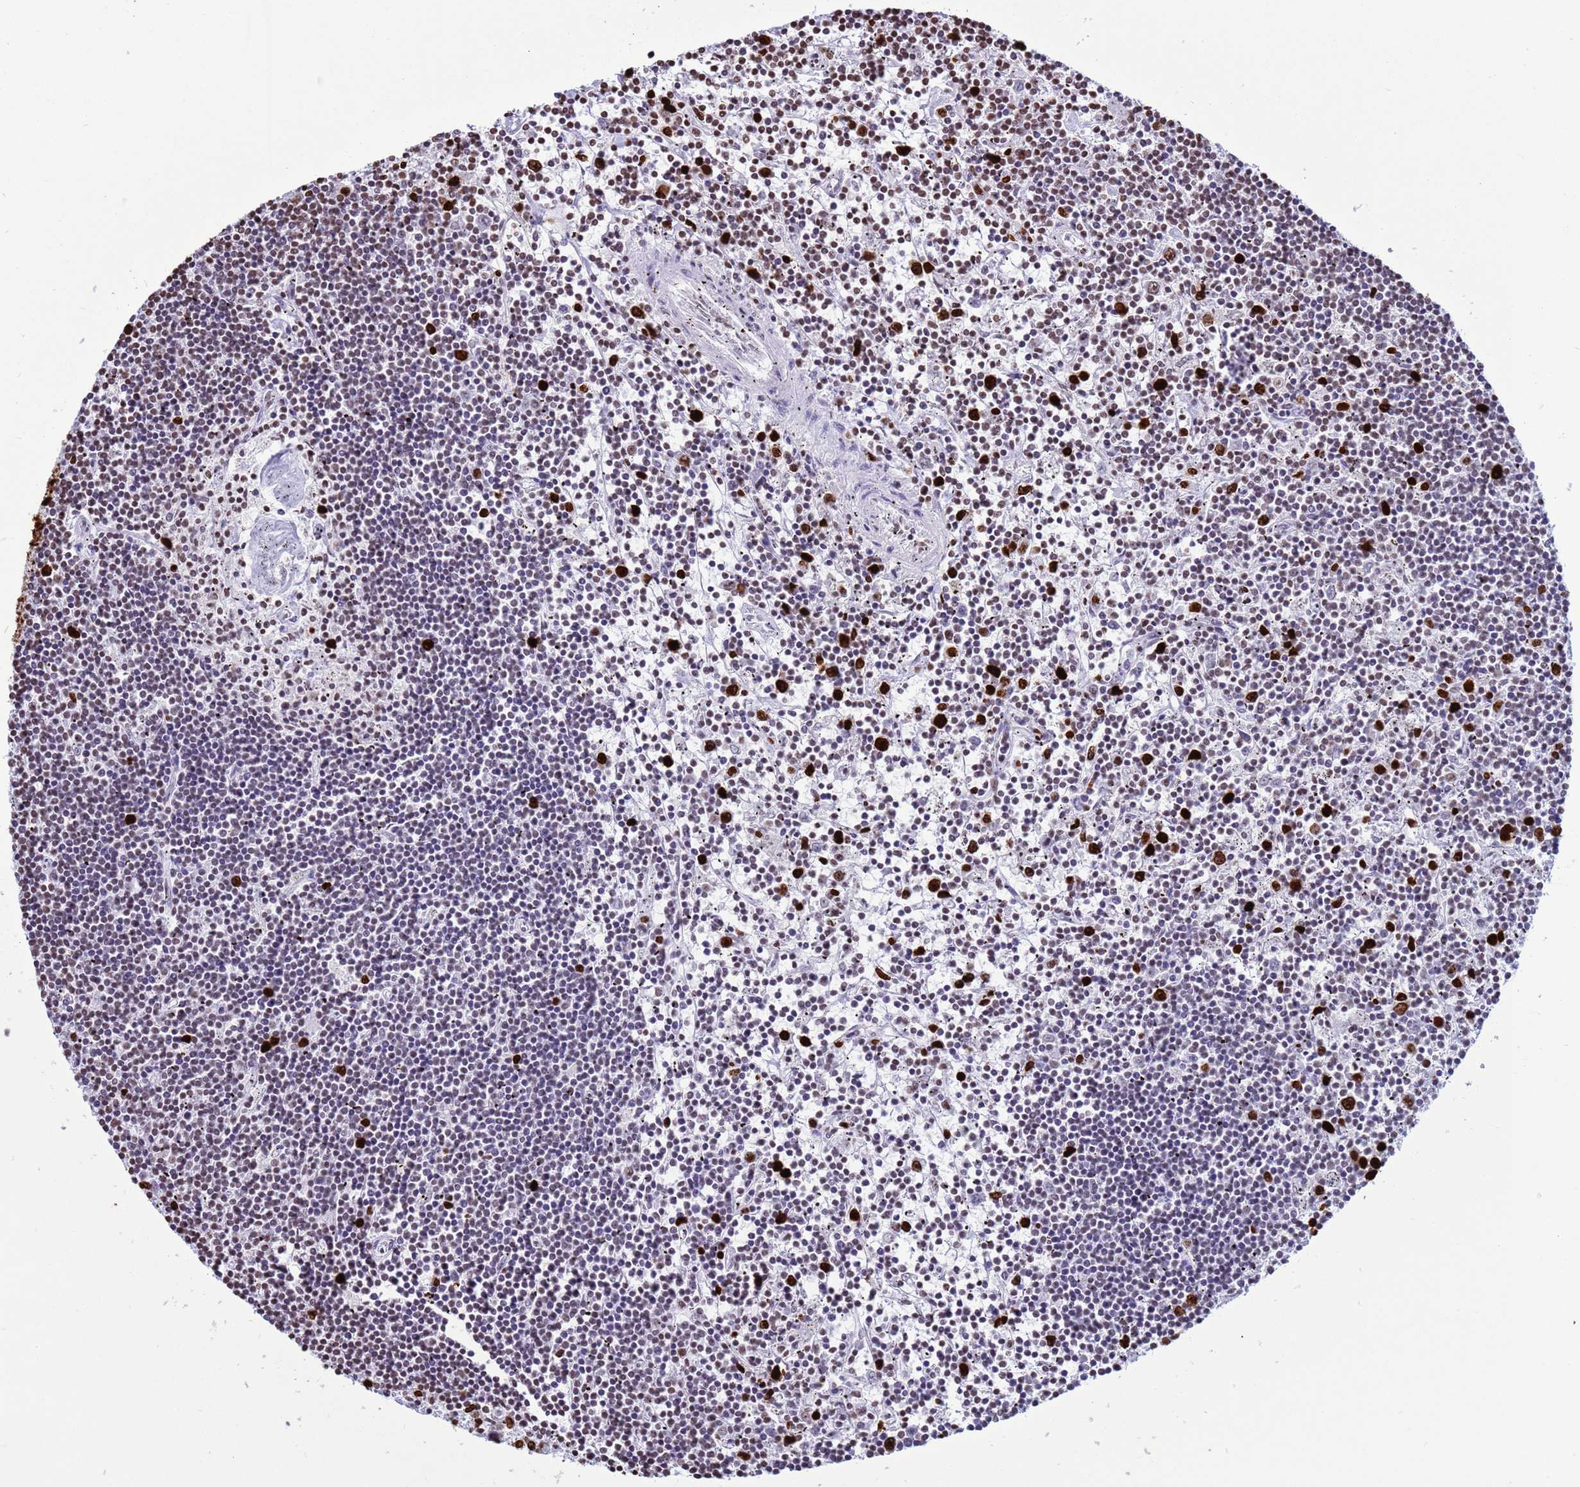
{"staining": {"intensity": "strong", "quantity": "<25%", "location": "nuclear"}, "tissue": "lymphoma", "cell_type": "Tumor cells", "image_type": "cancer", "snomed": [{"axis": "morphology", "description": "Malignant lymphoma, non-Hodgkin's type, Low grade"}, {"axis": "topography", "description": "Spleen"}], "caption": "Human malignant lymphoma, non-Hodgkin's type (low-grade) stained with a protein marker shows strong staining in tumor cells.", "gene": "H4C8", "patient": {"sex": "male", "age": 76}}